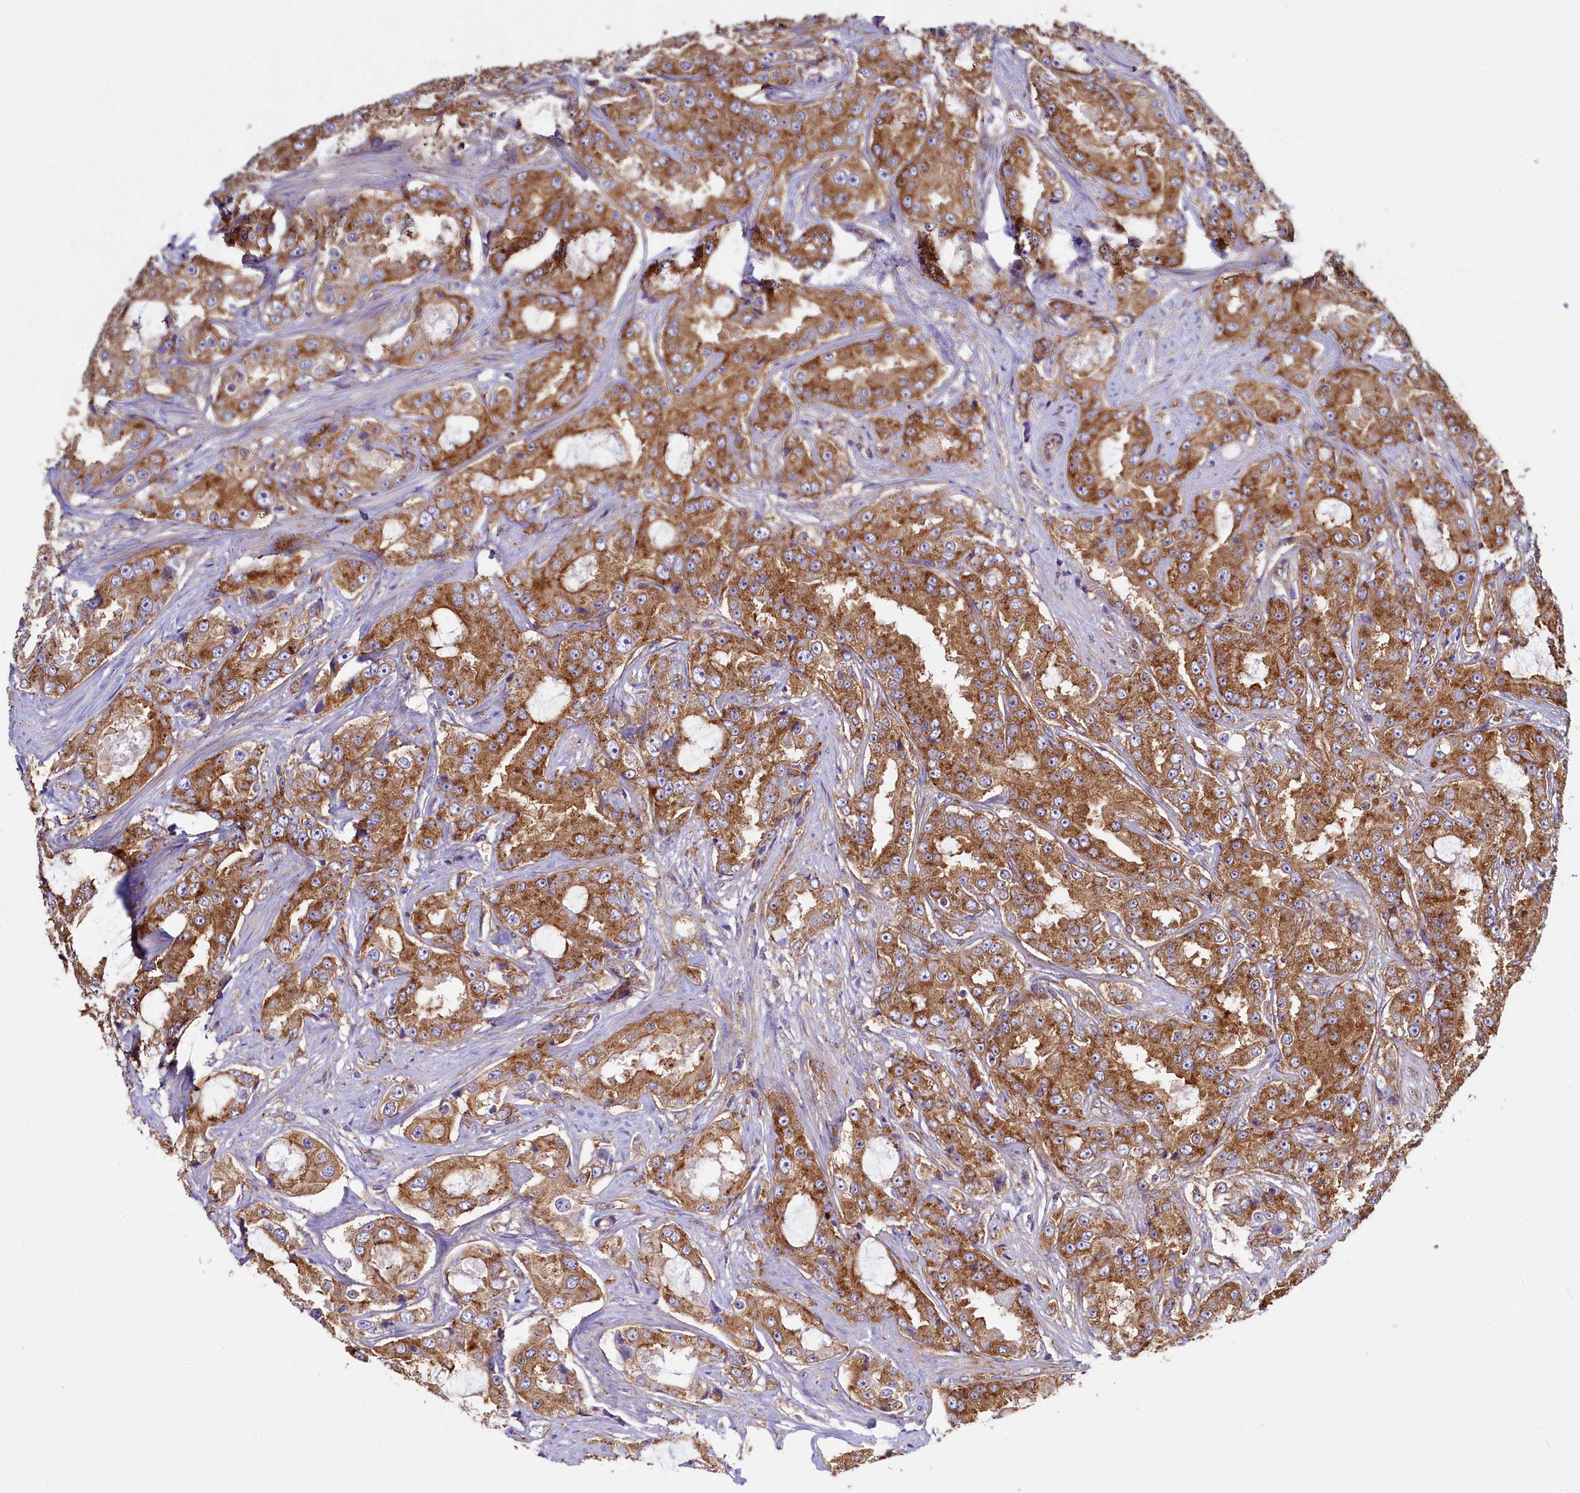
{"staining": {"intensity": "moderate", "quantity": ">75%", "location": "cytoplasmic/membranous"}, "tissue": "prostate cancer", "cell_type": "Tumor cells", "image_type": "cancer", "snomed": [{"axis": "morphology", "description": "Adenocarcinoma, High grade"}, {"axis": "topography", "description": "Prostate"}], "caption": "Adenocarcinoma (high-grade) (prostate) stained with a brown dye demonstrates moderate cytoplasmic/membranous positive staining in approximately >75% of tumor cells.", "gene": "GPR21", "patient": {"sex": "male", "age": 73}}